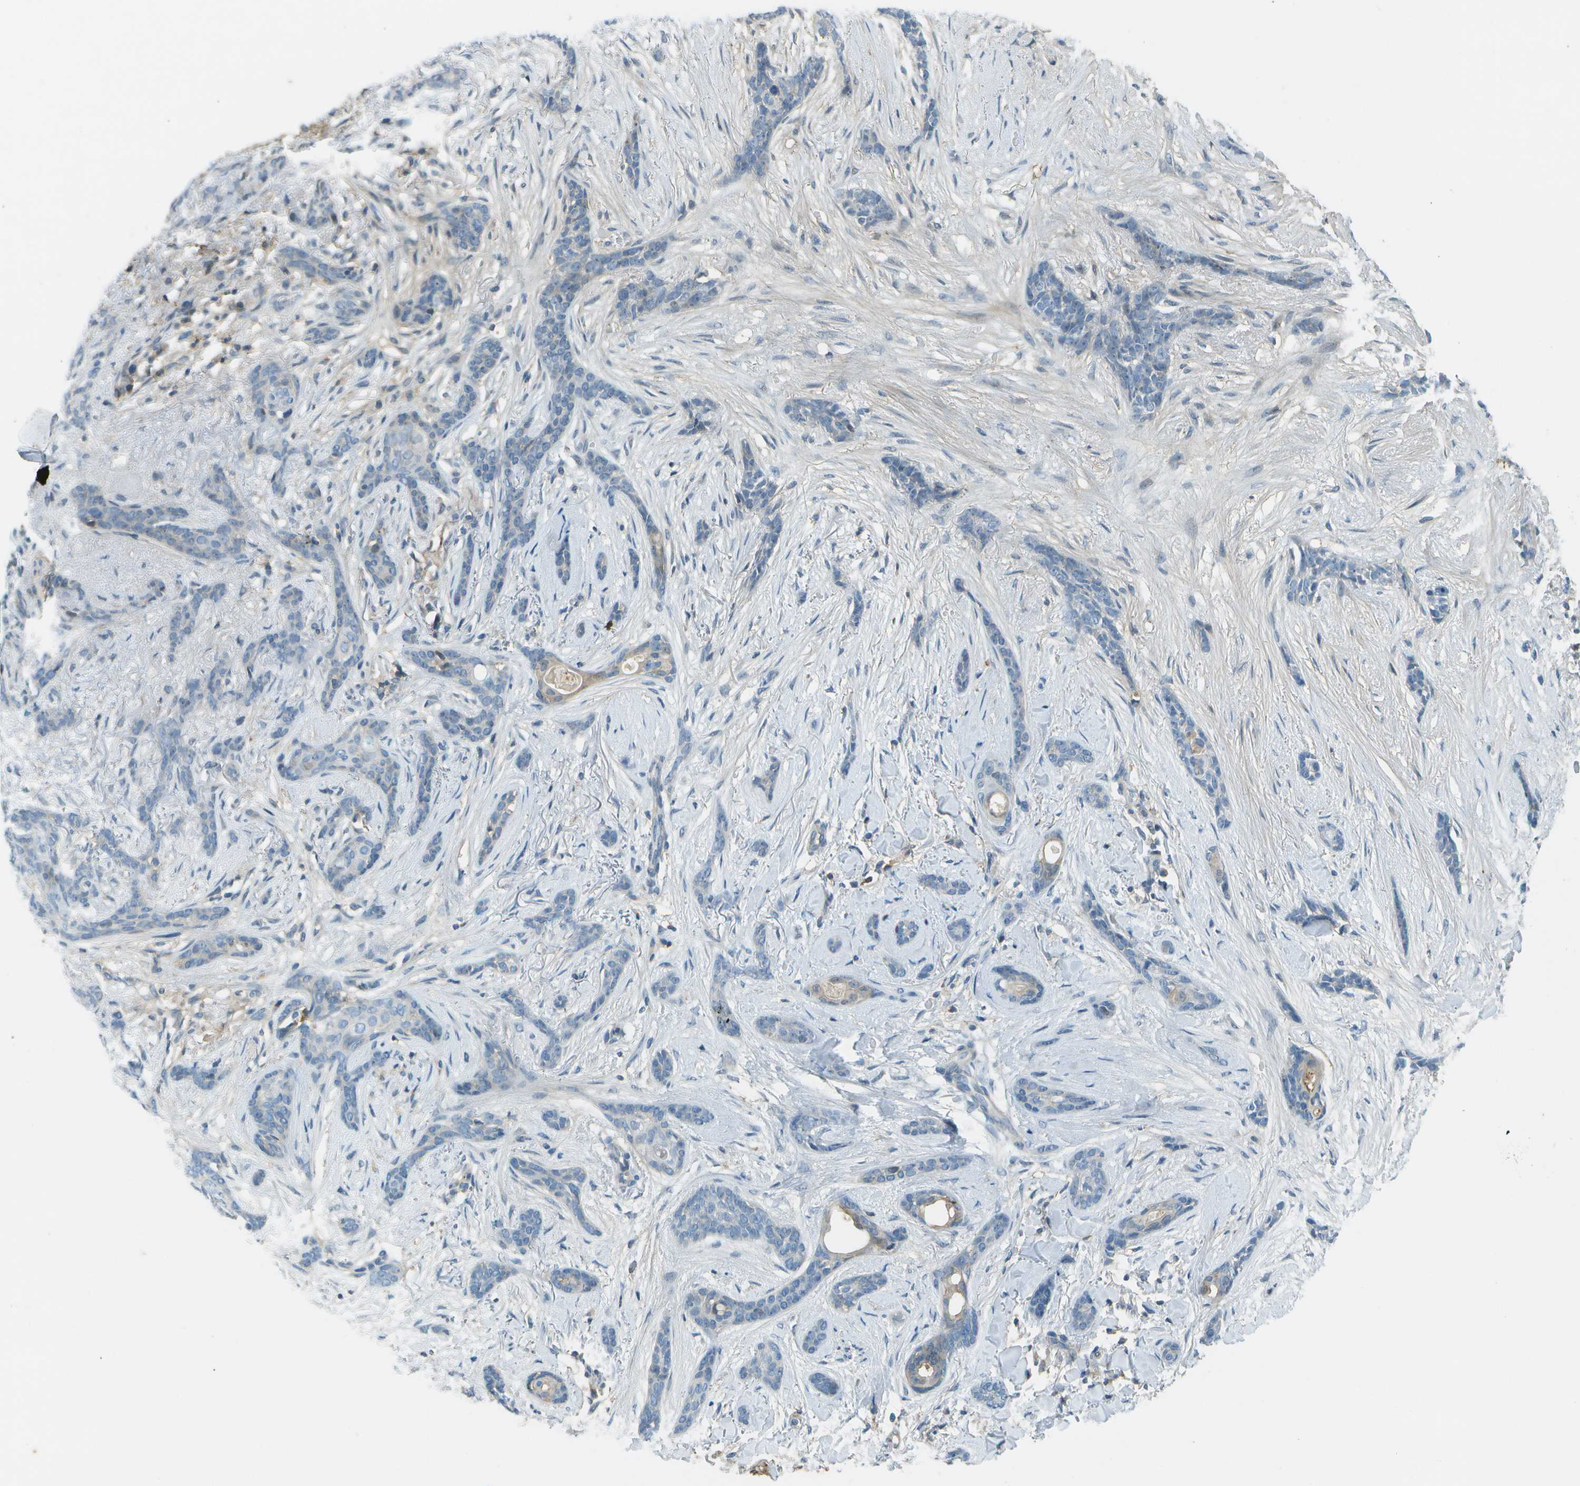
{"staining": {"intensity": "negative", "quantity": "none", "location": "none"}, "tissue": "skin cancer", "cell_type": "Tumor cells", "image_type": "cancer", "snomed": [{"axis": "morphology", "description": "Basal cell carcinoma"}, {"axis": "morphology", "description": "Adnexal tumor, benign"}, {"axis": "topography", "description": "Skin"}], "caption": "This is a photomicrograph of immunohistochemistry staining of basal cell carcinoma (skin), which shows no staining in tumor cells.", "gene": "LRRC66", "patient": {"sex": "female", "age": 42}}